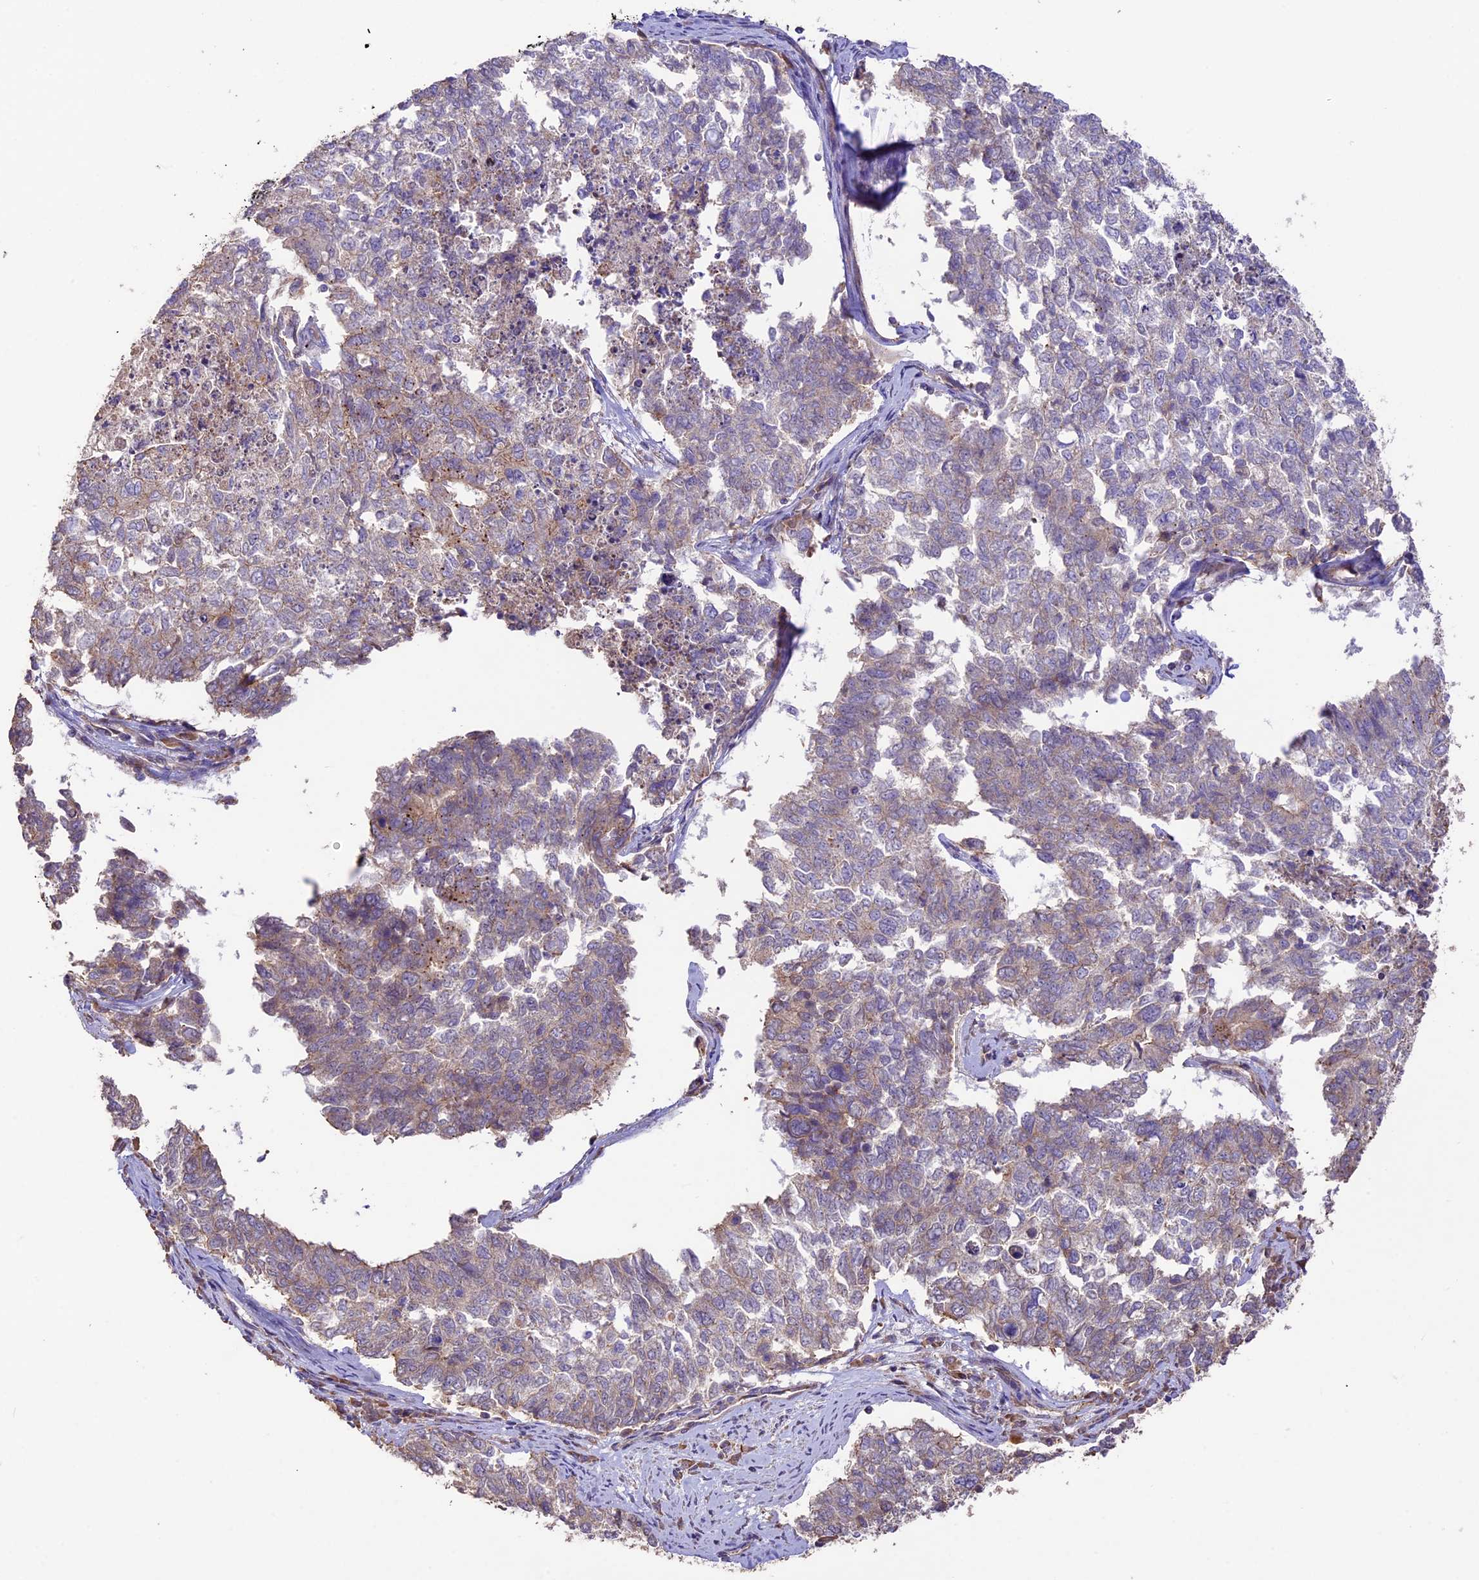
{"staining": {"intensity": "weak", "quantity": "<25%", "location": "cytoplasmic/membranous"}, "tissue": "cervical cancer", "cell_type": "Tumor cells", "image_type": "cancer", "snomed": [{"axis": "morphology", "description": "Squamous cell carcinoma, NOS"}, {"axis": "topography", "description": "Cervix"}], "caption": "A micrograph of human cervical squamous cell carcinoma is negative for staining in tumor cells.", "gene": "BCAS4", "patient": {"sex": "female", "age": 63}}